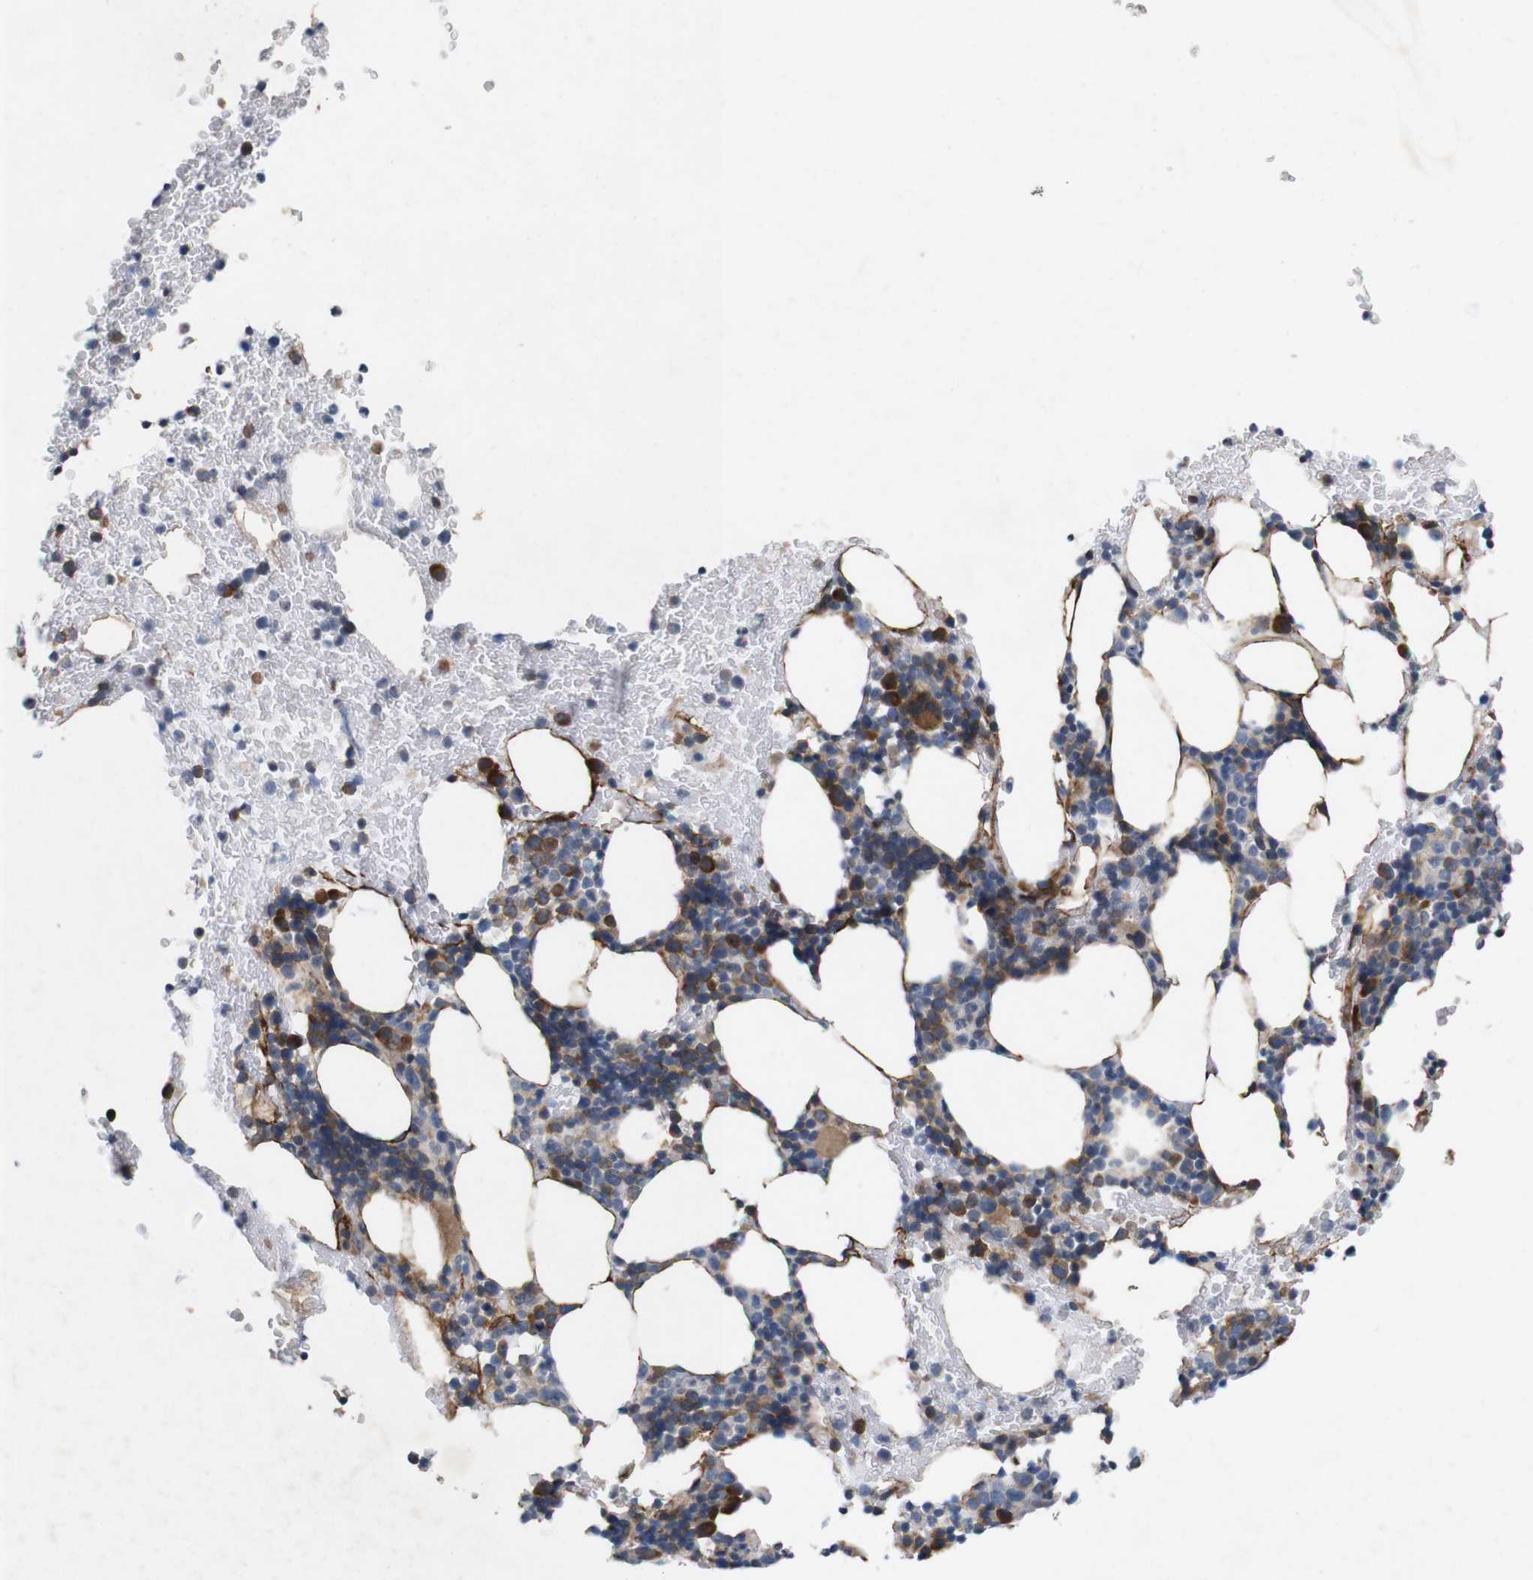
{"staining": {"intensity": "strong", "quantity": "25%-75%", "location": "cytoplasmic/membranous"}, "tissue": "bone marrow", "cell_type": "Hematopoietic cells", "image_type": "normal", "snomed": [{"axis": "morphology", "description": "Normal tissue, NOS"}, {"axis": "morphology", "description": "Inflammation, NOS"}, {"axis": "topography", "description": "Bone marrow"}], "caption": "High-power microscopy captured an immunohistochemistry (IHC) micrograph of normal bone marrow, revealing strong cytoplasmic/membranous expression in approximately 25%-75% of hematopoietic cells. (brown staining indicates protein expression, while blue staining denotes nuclei).", "gene": "SIGLEC8", "patient": {"sex": "female", "age": 70}}